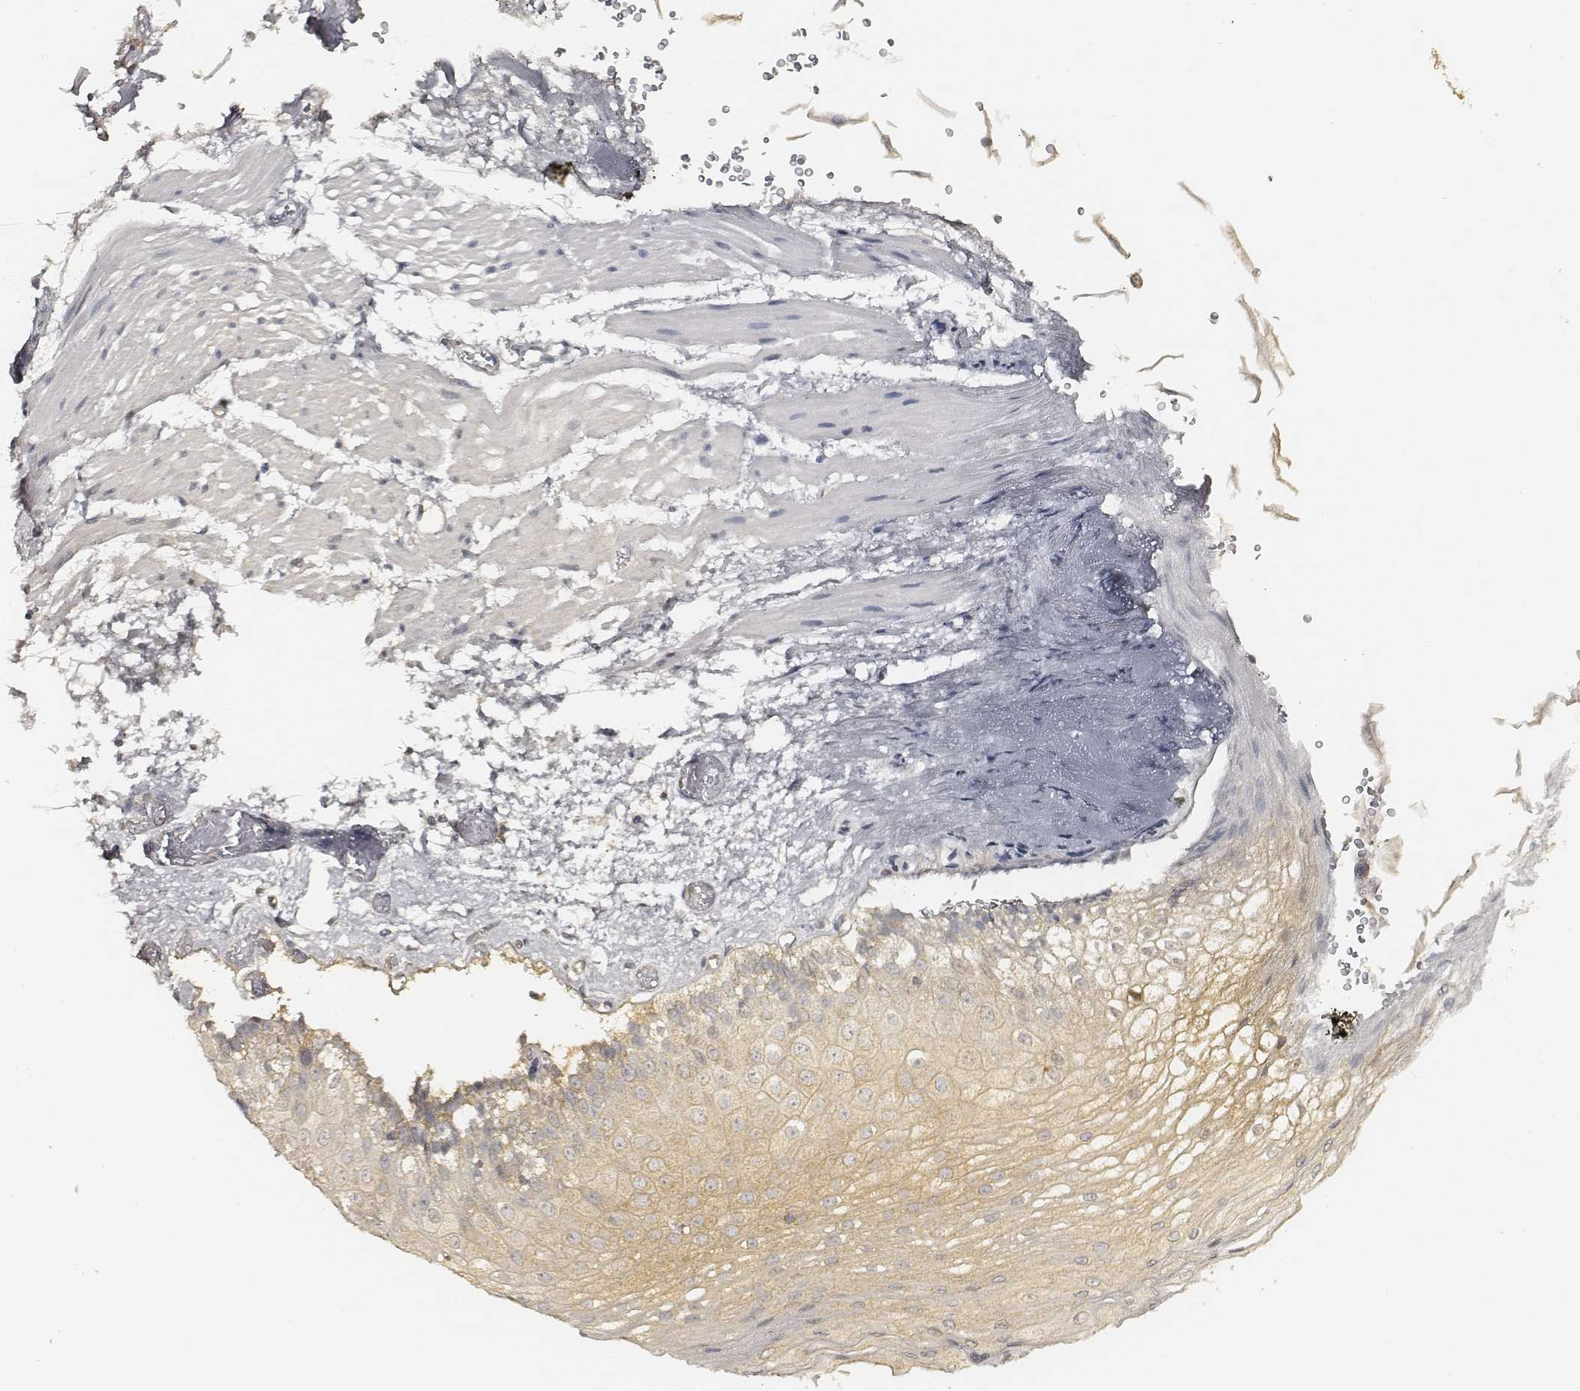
{"staining": {"intensity": "moderate", "quantity": "25%-75%", "location": "cytoplasmic/membranous"}, "tissue": "esophagus", "cell_type": "Squamous epithelial cells", "image_type": "normal", "snomed": [{"axis": "morphology", "description": "Normal tissue, NOS"}, {"axis": "topography", "description": "Esophagus"}], "caption": "Squamous epithelial cells reveal moderate cytoplasmic/membranous positivity in about 25%-75% of cells in benign esophagus. (DAB IHC, brown staining for protein, blue staining for nuclei).", "gene": "CARS1", "patient": {"sex": "female", "age": 62}}